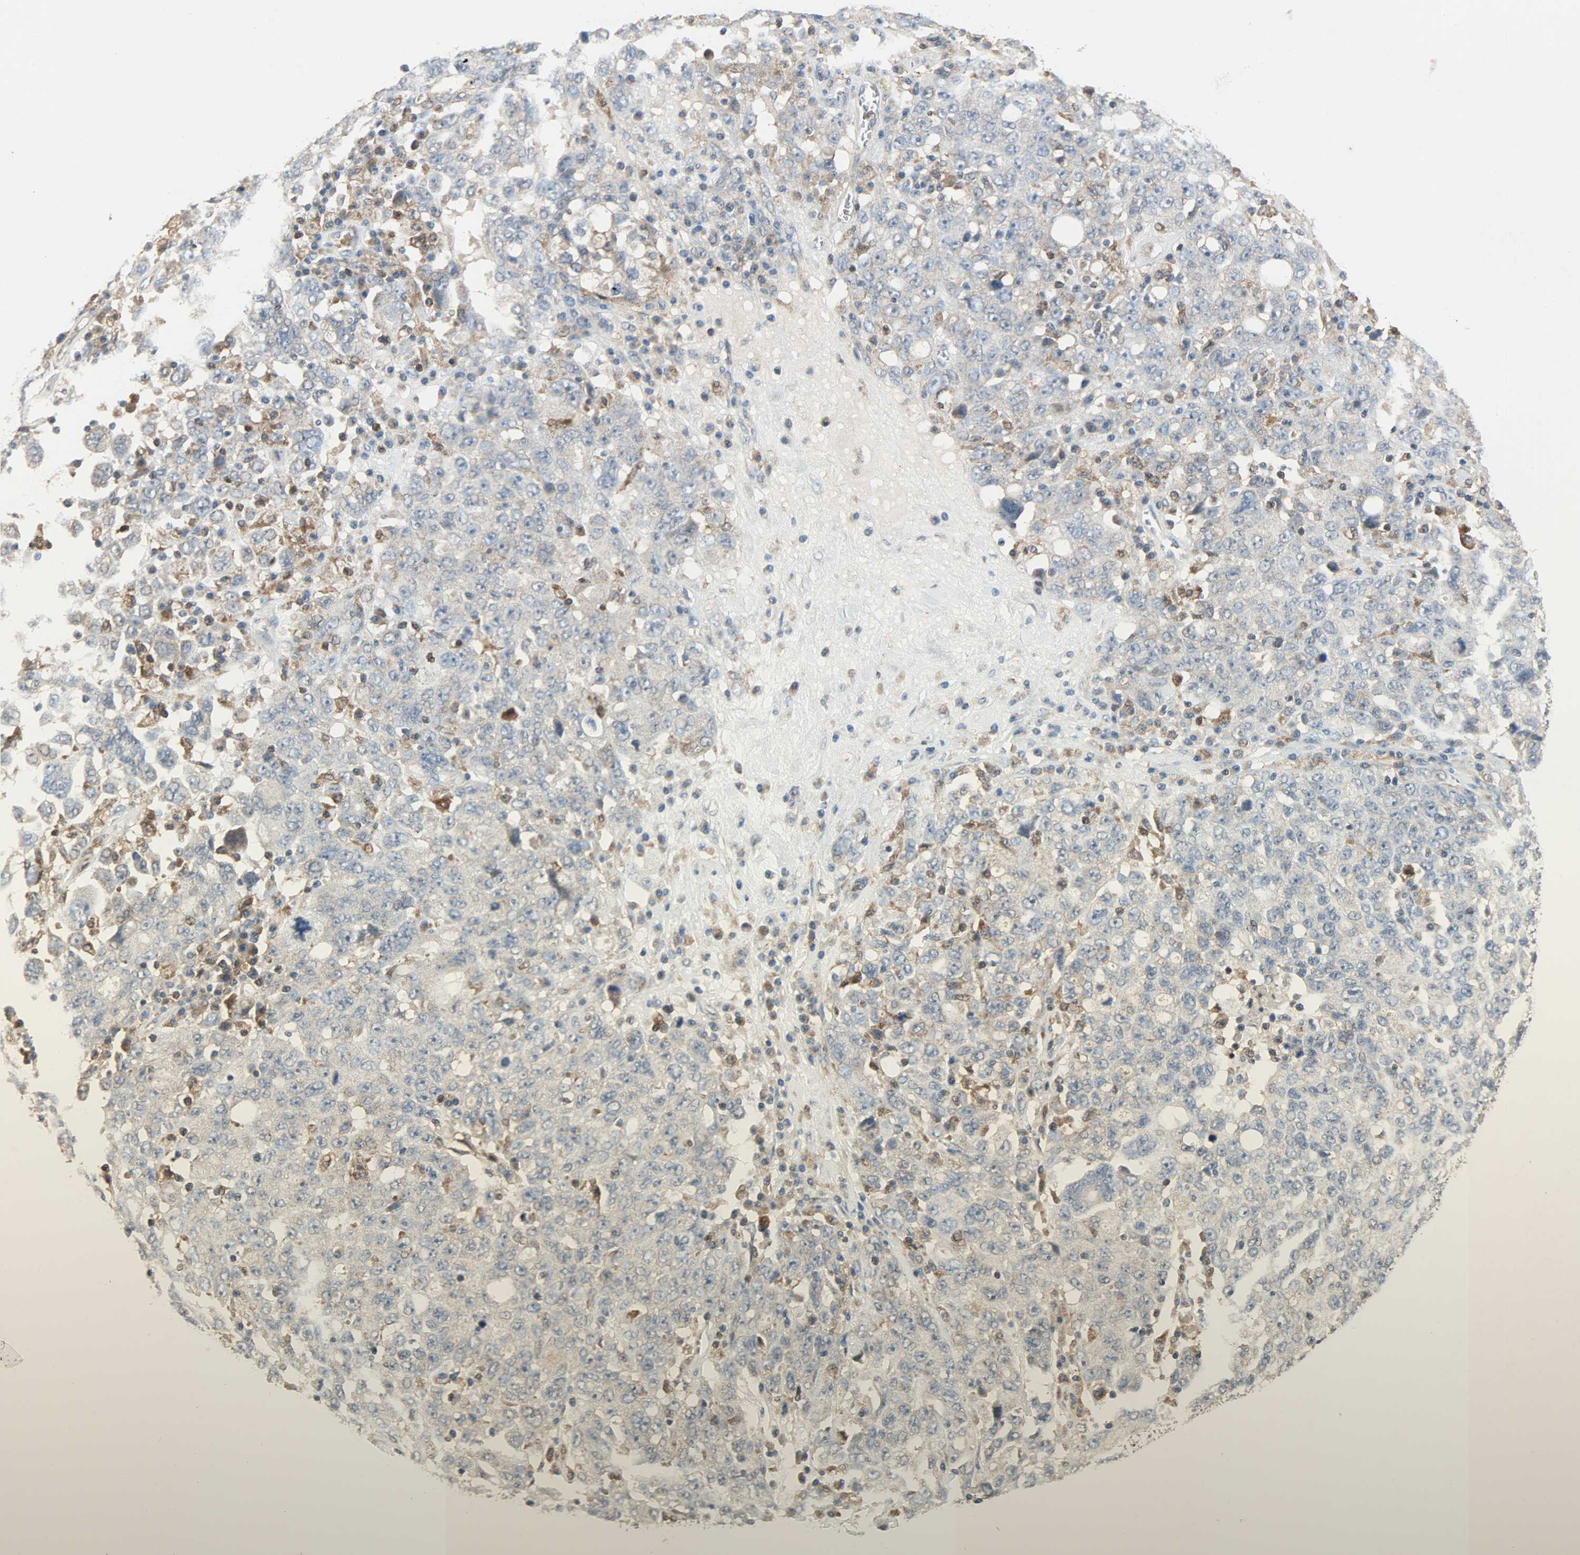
{"staining": {"intensity": "weak", "quantity": ">75%", "location": "cytoplasmic/membranous"}, "tissue": "ovarian cancer", "cell_type": "Tumor cells", "image_type": "cancer", "snomed": [{"axis": "morphology", "description": "Carcinoma, endometroid"}, {"axis": "topography", "description": "Ovary"}], "caption": "IHC of human ovarian cancer (endometroid carcinoma) displays low levels of weak cytoplasmic/membranous positivity in approximately >75% of tumor cells. (DAB (3,3'-diaminobenzidine) IHC, brown staining for protein, blue staining for nuclei).", "gene": "TRIM21", "patient": {"sex": "female", "age": 62}}